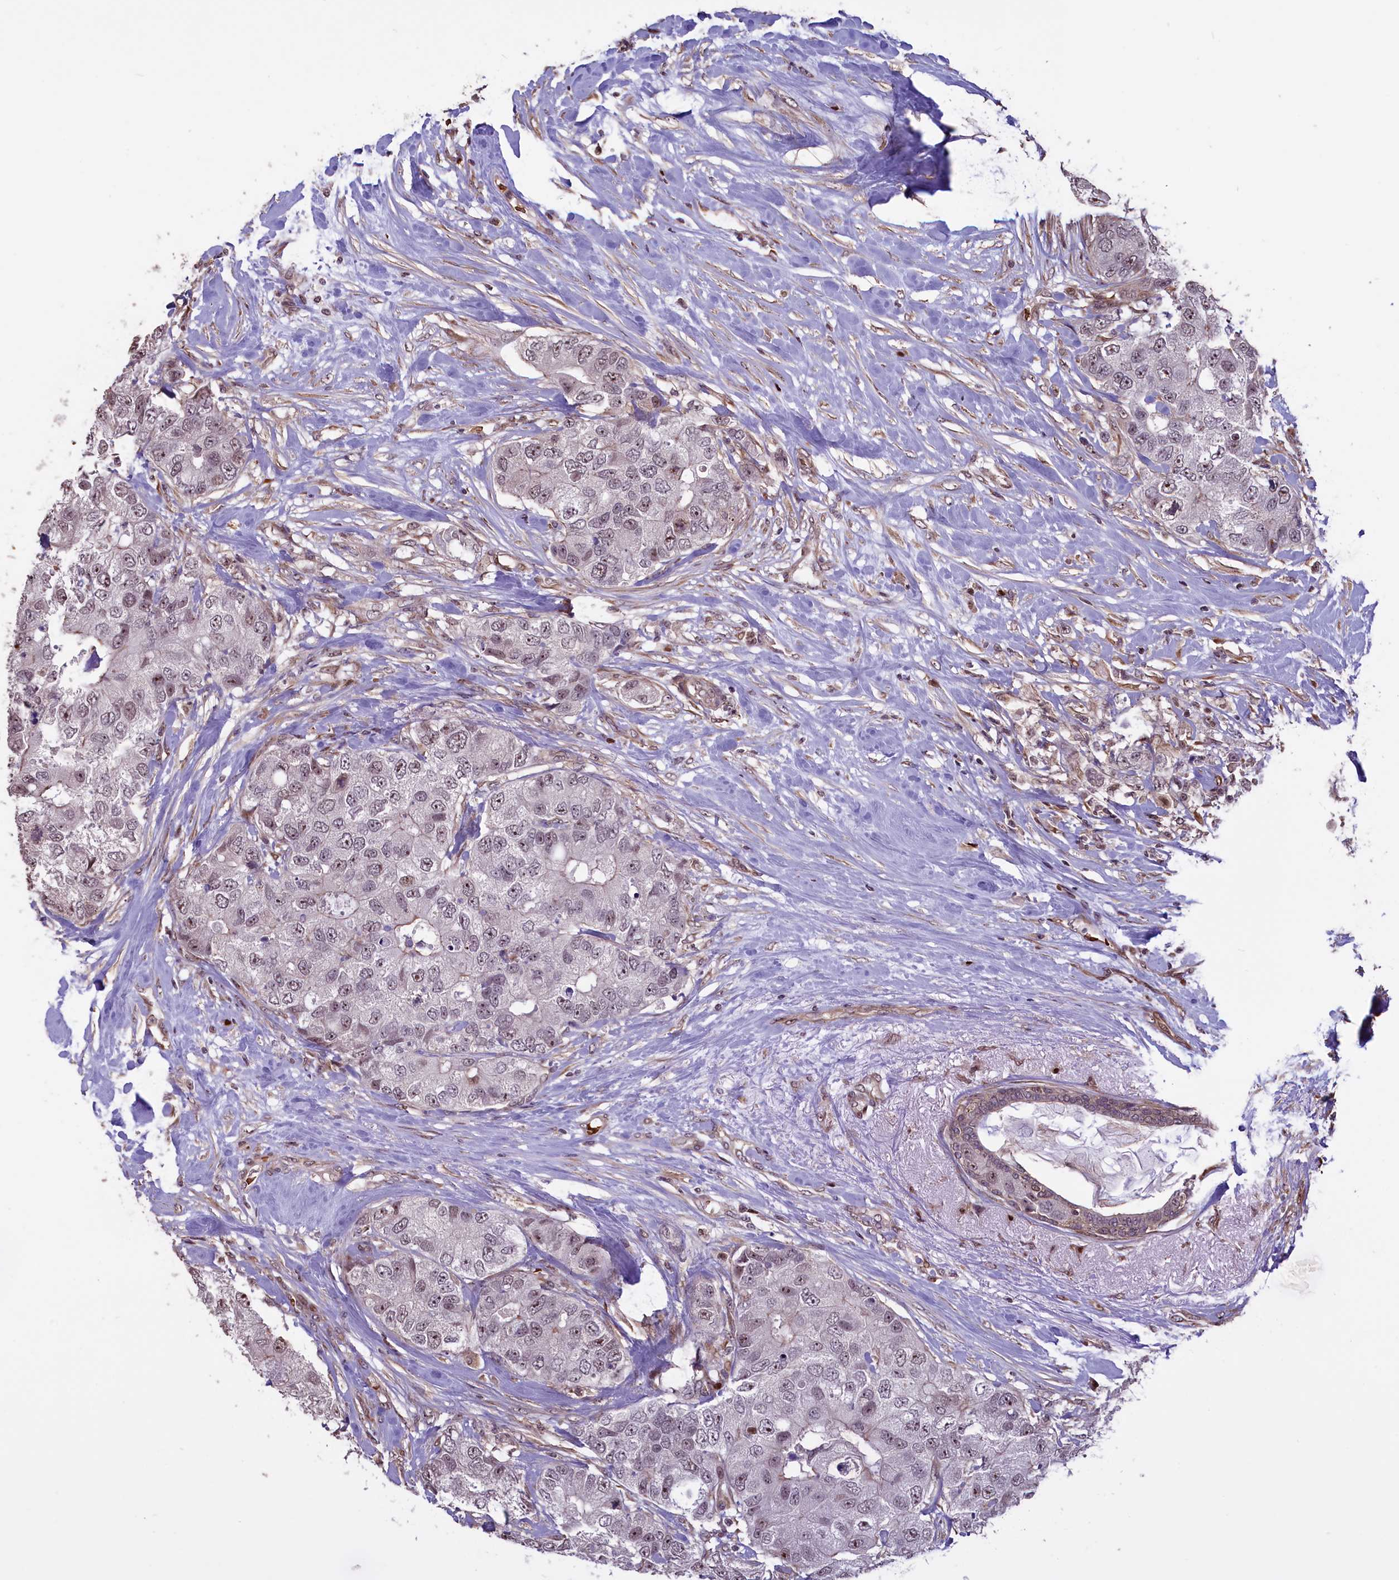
{"staining": {"intensity": "weak", "quantity": "25%-75%", "location": "nuclear"}, "tissue": "breast cancer", "cell_type": "Tumor cells", "image_type": "cancer", "snomed": [{"axis": "morphology", "description": "Duct carcinoma"}, {"axis": "topography", "description": "Breast"}], "caption": "Weak nuclear staining is identified in about 25%-75% of tumor cells in breast intraductal carcinoma. The protein is shown in brown color, while the nuclei are stained blue.", "gene": "SHFL", "patient": {"sex": "female", "age": 62}}